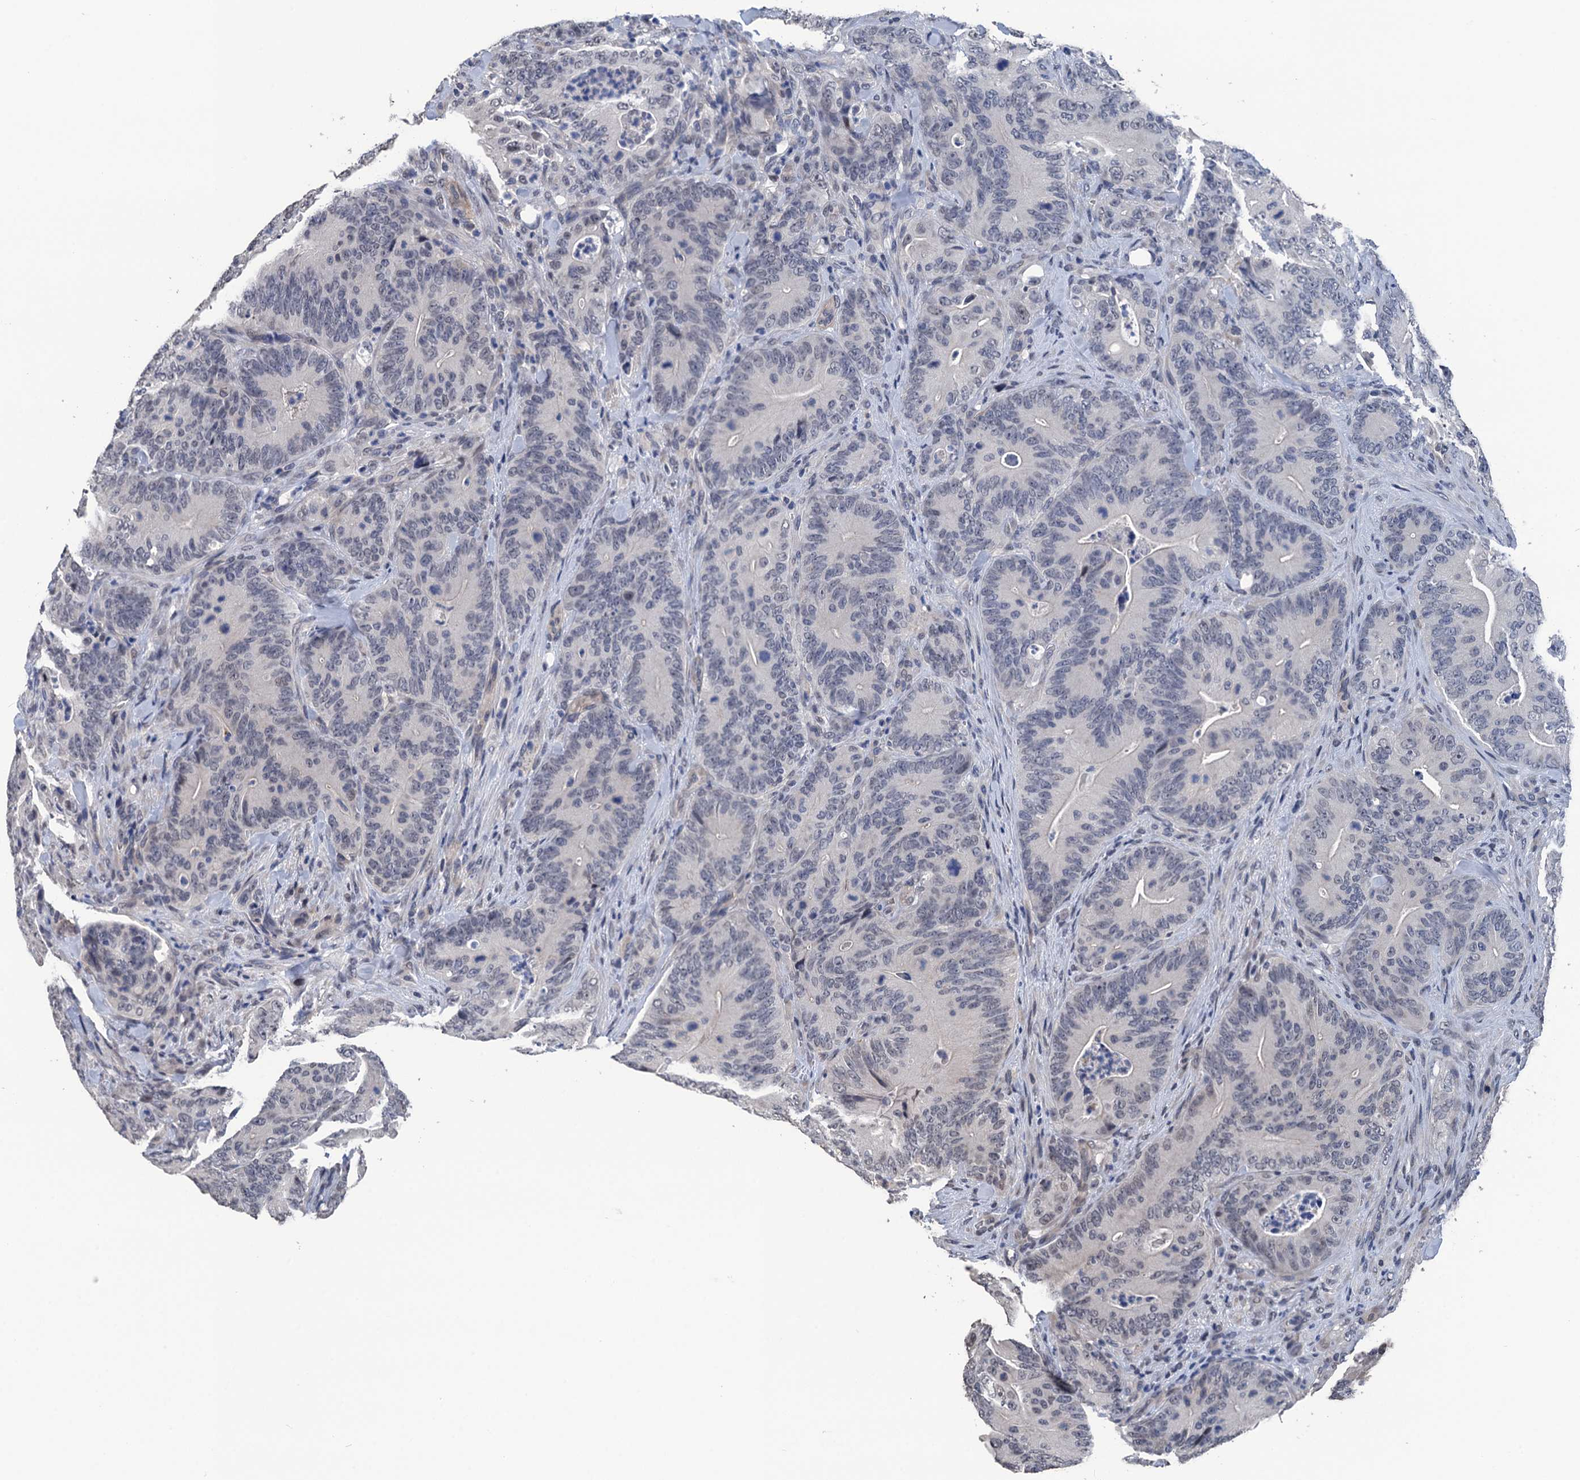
{"staining": {"intensity": "weak", "quantity": "<25%", "location": "cytoplasmic/membranous"}, "tissue": "colorectal cancer", "cell_type": "Tumor cells", "image_type": "cancer", "snomed": [{"axis": "morphology", "description": "Normal tissue, NOS"}, {"axis": "topography", "description": "Colon"}], "caption": "Immunohistochemistry (IHC) image of neoplastic tissue: human colorectal cancer stained with DAB exhibits no significant protein staining in tumor cells.", "gene": "ART5", "patient": {"sex": "female", "age": 82}}